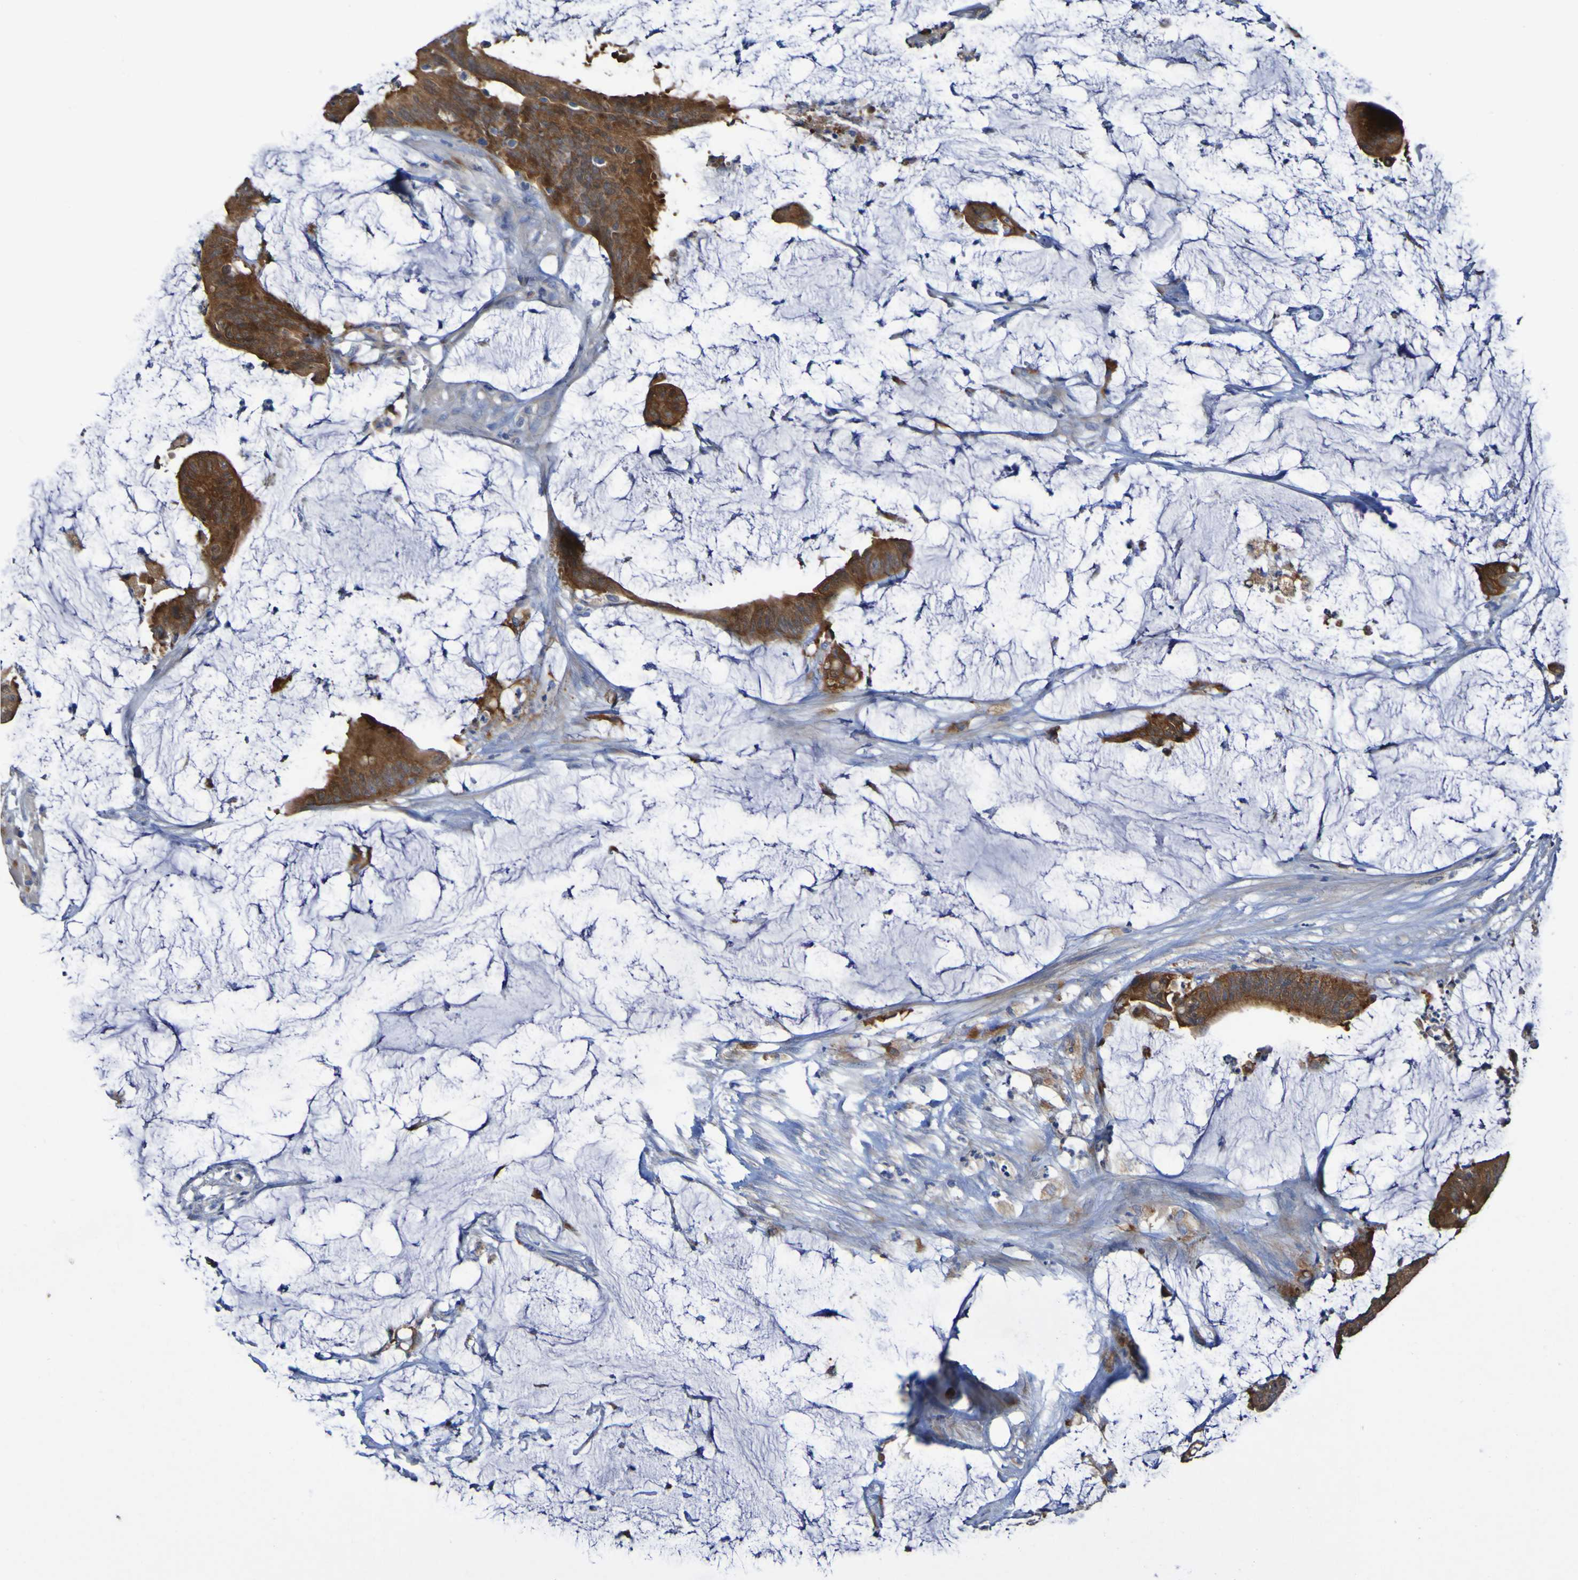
{"staining": {"intensity": "strong", "quantity": ">75%", "location": "cytoplasmic/membranous"}, "tissue": "colorectal cancer", "cell_type": "Tumor cells", "image_type": "cancer", "snomed": [{"axis": "morphology", "description": "Adenocarcinoma, NOS"}, {"axis": "topography", "description": "Rectum"}], "caption": "This is an image of immunohistochemistry (IHC) staining of colorectal cancer (adenocarcinoma), which shows strong positivity in the cytoplasmic/membranous of tumor cells.", "gene": "ARHGEF16", "patient": {"sex": "female", "age": 66}}